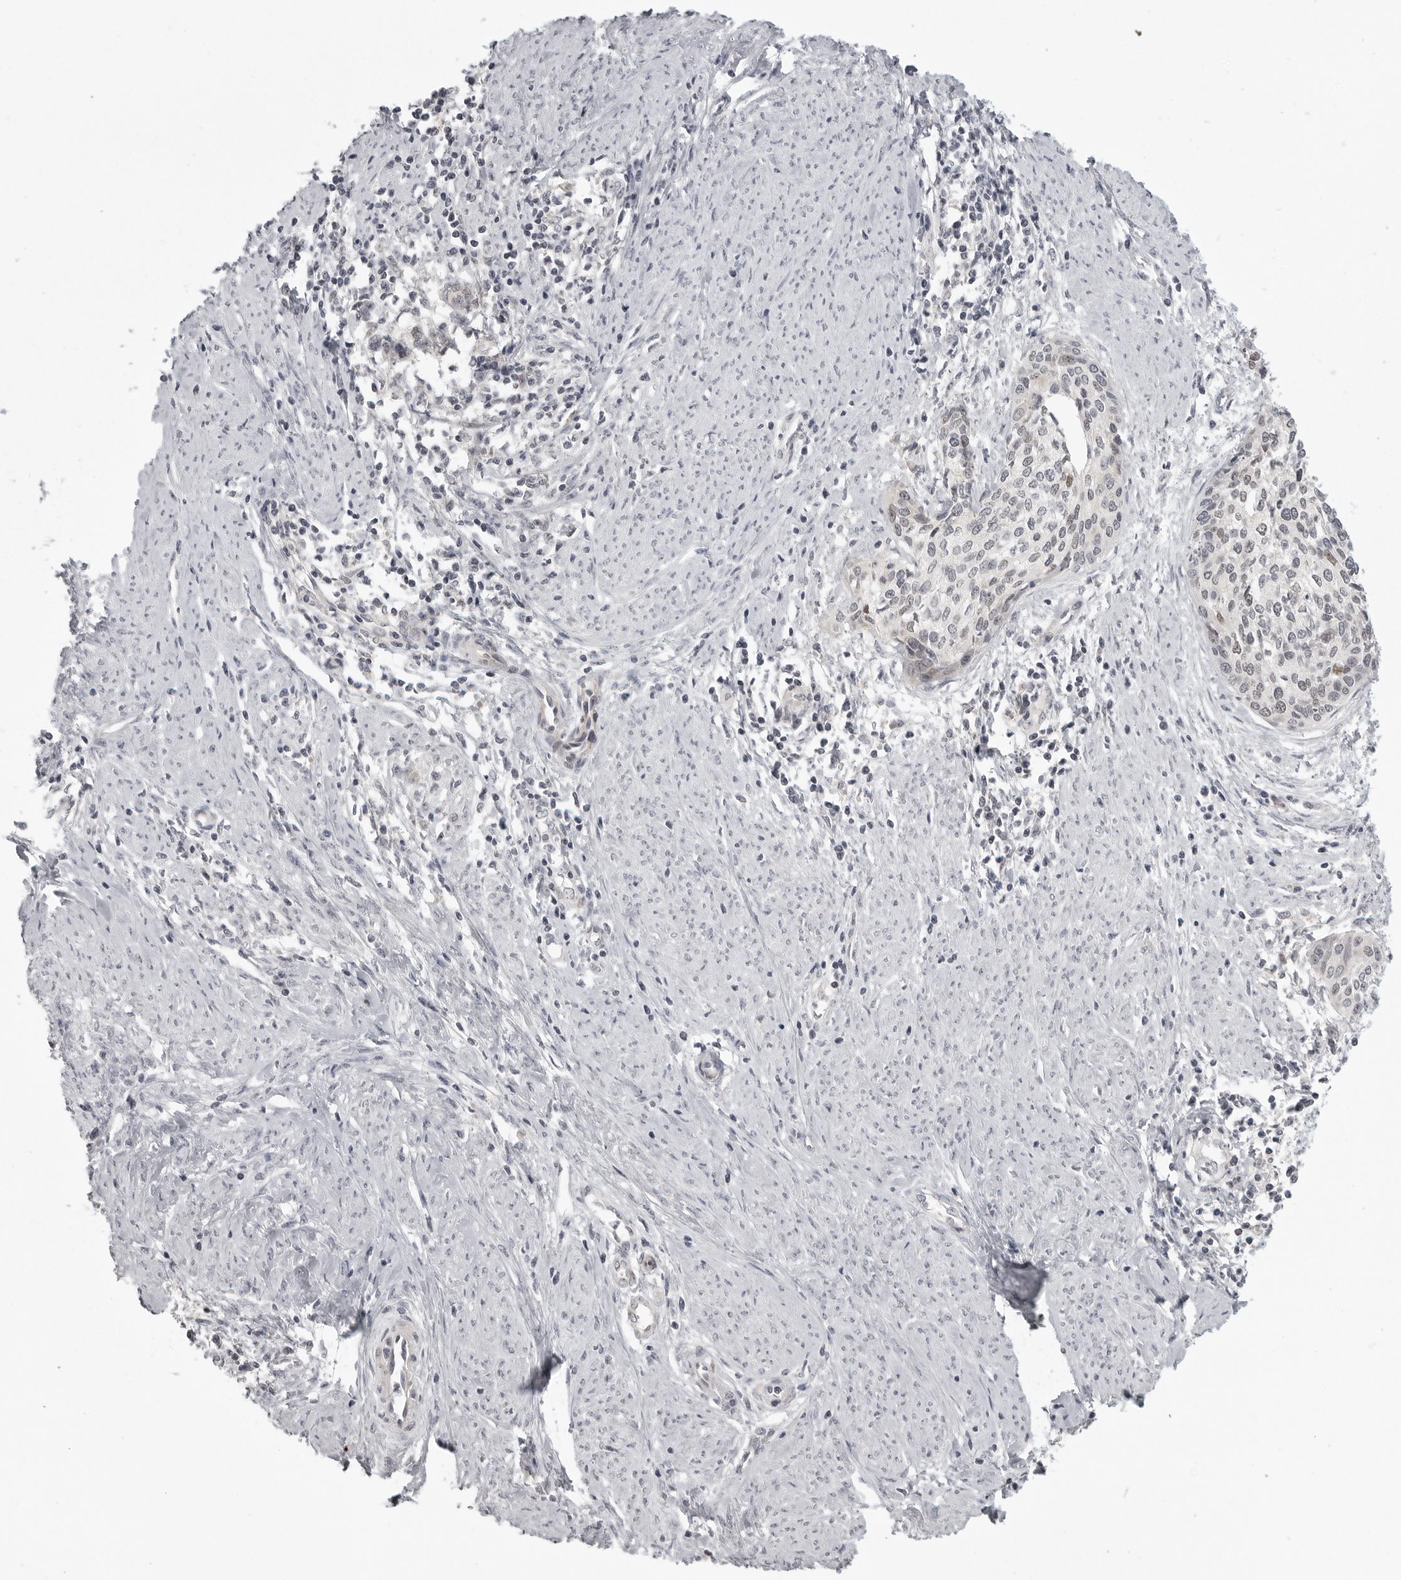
{"staining": {"intensity": "negative", "quantity": "none", "location": "none"}, "tissue": "cervical cancer", "cell_type": "Tumor cells", "image_type": "cancer", "snomed": [{"axis": "morphology", "description": "Squamous cell carcinoma, NOS"}, {"axis": "topography", "description": "Cervix"}], "caption": "IHC micrograph of neoplastic tissue: cervical cancer stained with DAB (3,3'-diaminobenzidine) displays no significant protein positivity in tumor cells.", "gene": "TUT4", "patient": {"sex": "female", "age": 37}}